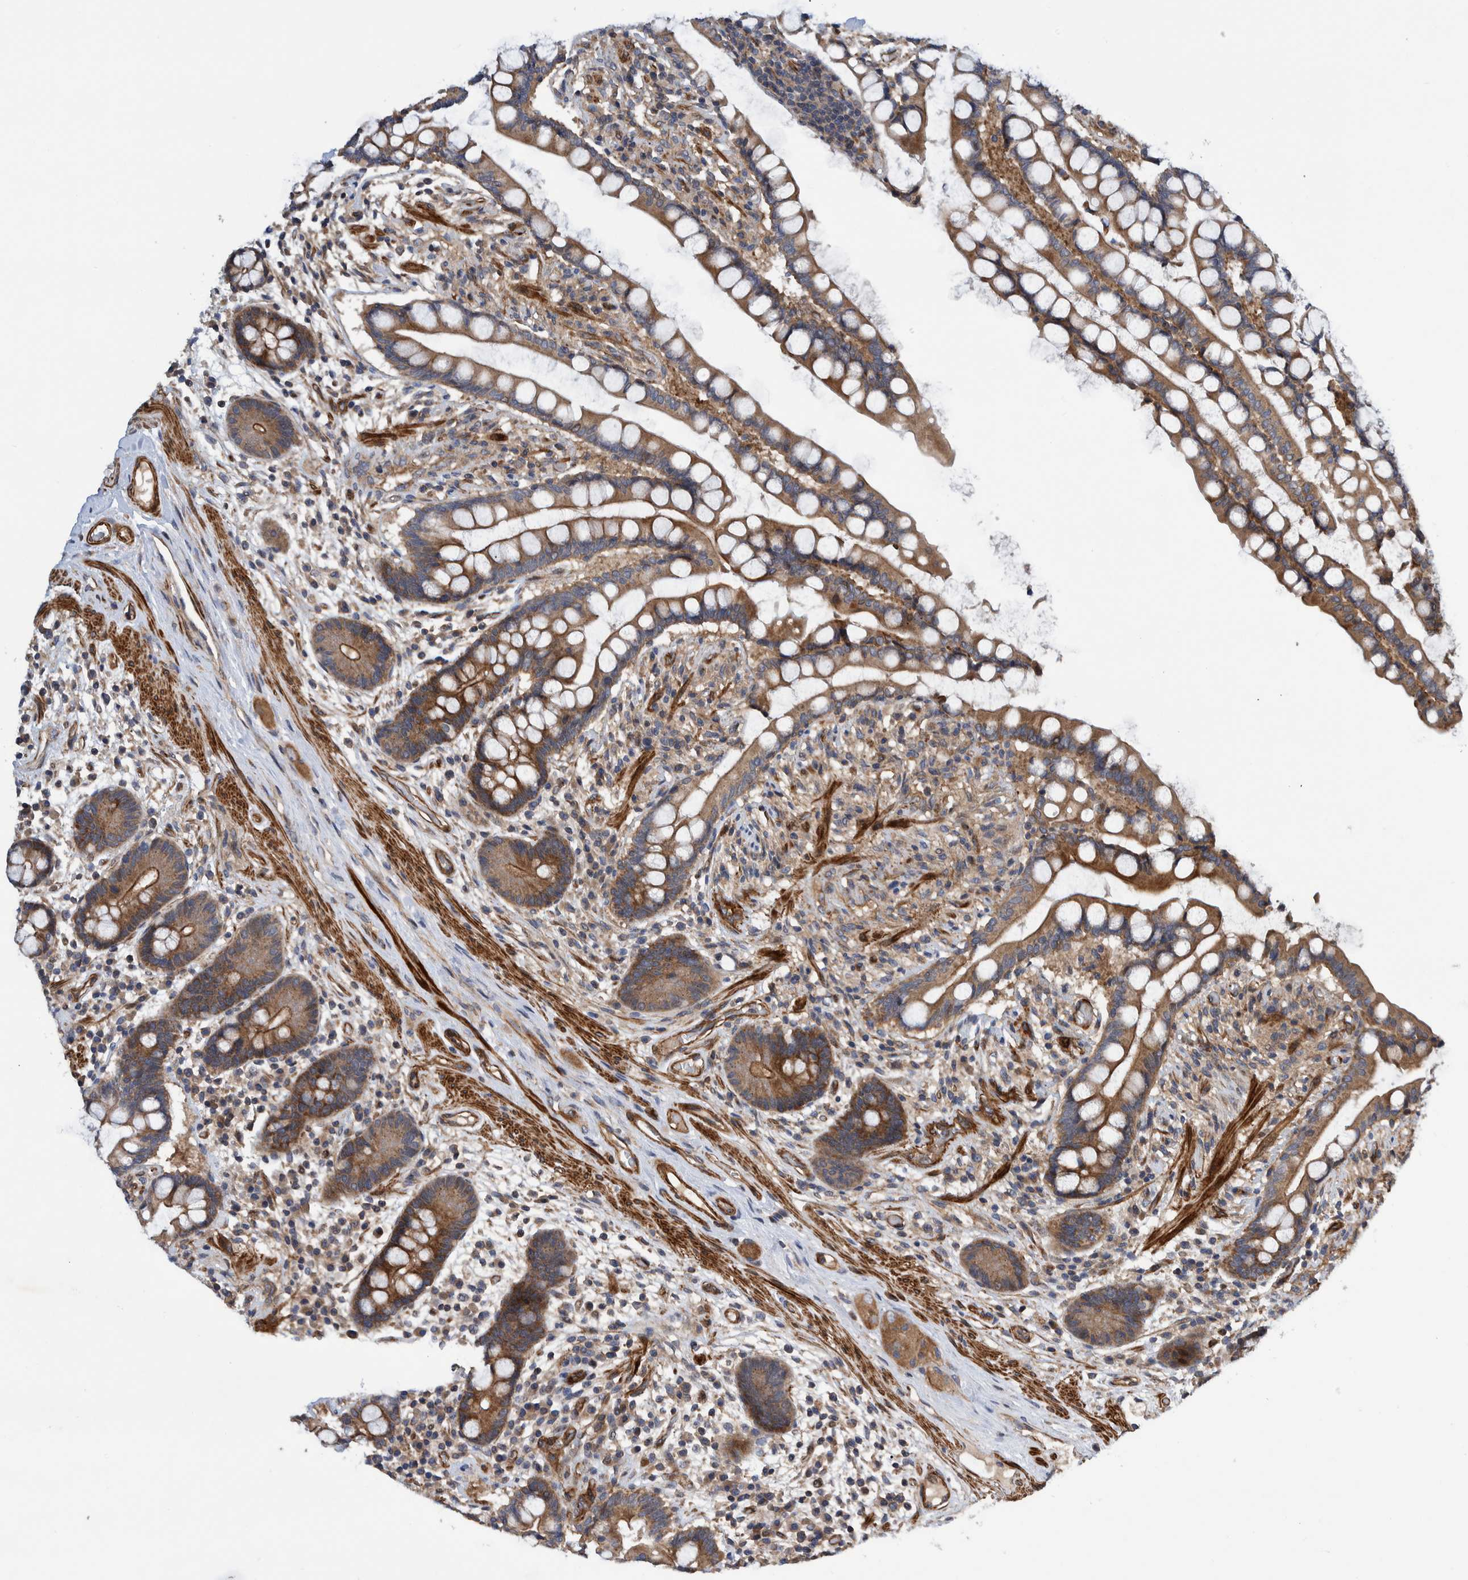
{"staining": {"intensity": "moderate", "quantity": ">75%", "location": "cytoplasmic/membranous"}, "tissue": "colon", "cell_type": "Endothelial cells", "image_type": "normal", "snomed": [{"axis": "morphology", "description": "Normal tissue, NOS"}, {"axis": "topography", "description": "Colon"}], "caption": "Moderate cytoplasmic/membranous positivity for a protein is present in approximately >75% of endothelial cells of normal colon using immunohistochemistry (IHC).", "gene": "GRPEL2", "patient": {"sex": "male", "age": 73}}